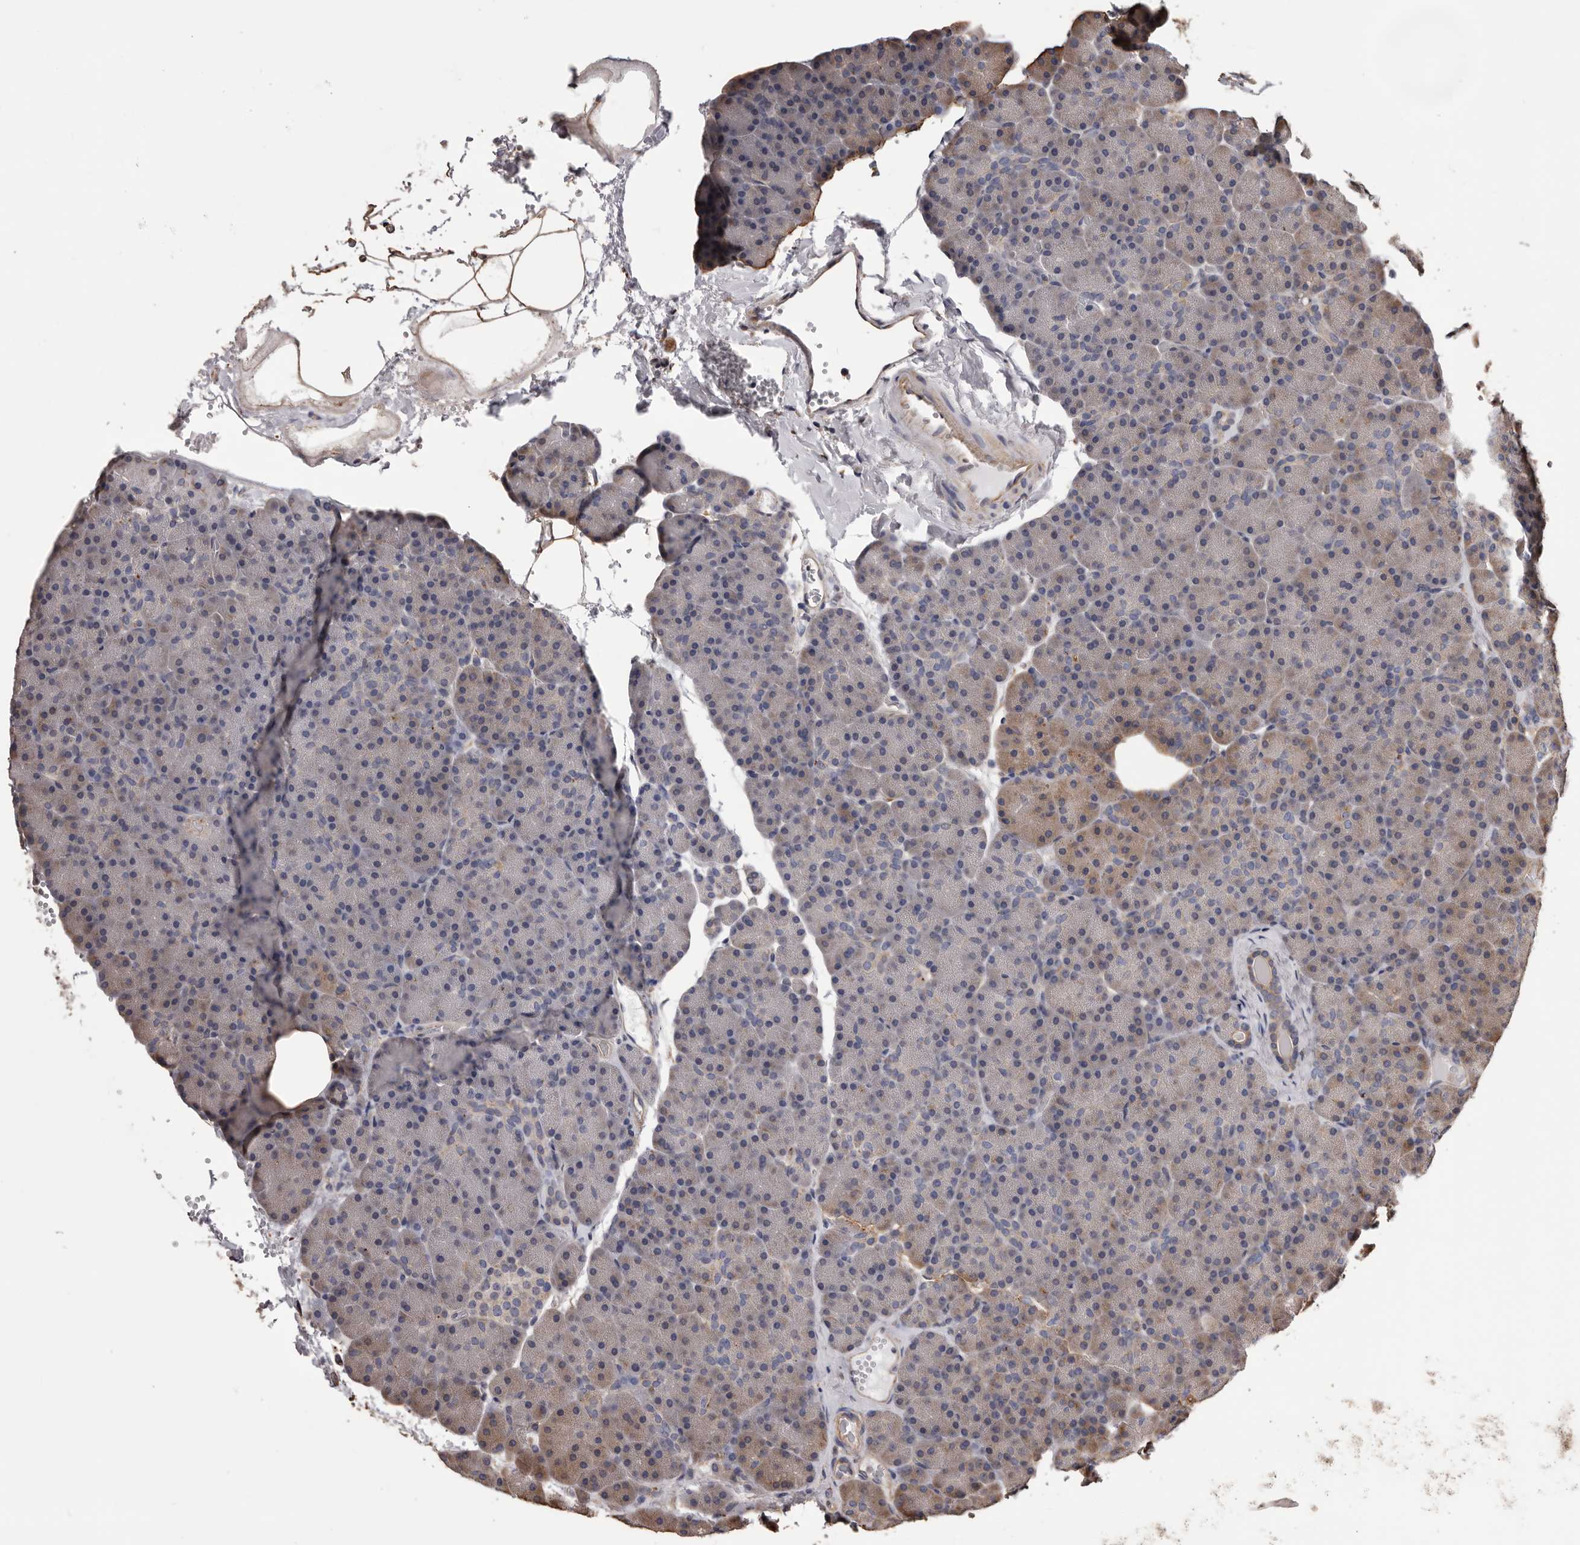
{"staining": {"intensity": "weak", "quantity": "<25%", "location": "cytoplasmic/membranous"}, "tissue": "pancreas", "cell_type": "Exocrine glandular cells", "image_type": "normal", "snomed": [{"axis": "morphology", "description": "Normal tissue, NOS"}, {"axis": "morphology", "description": "Carcinoid, malignant, NOS"}, {"axis": "topography", "description": "Pancreas"}], "caption": "Micrograph shows no protein positivity in exocrine glandular cells of unremarkable pancreas.", "gene": "CEP104", "patient": {"sex": "female", "age": 35}}